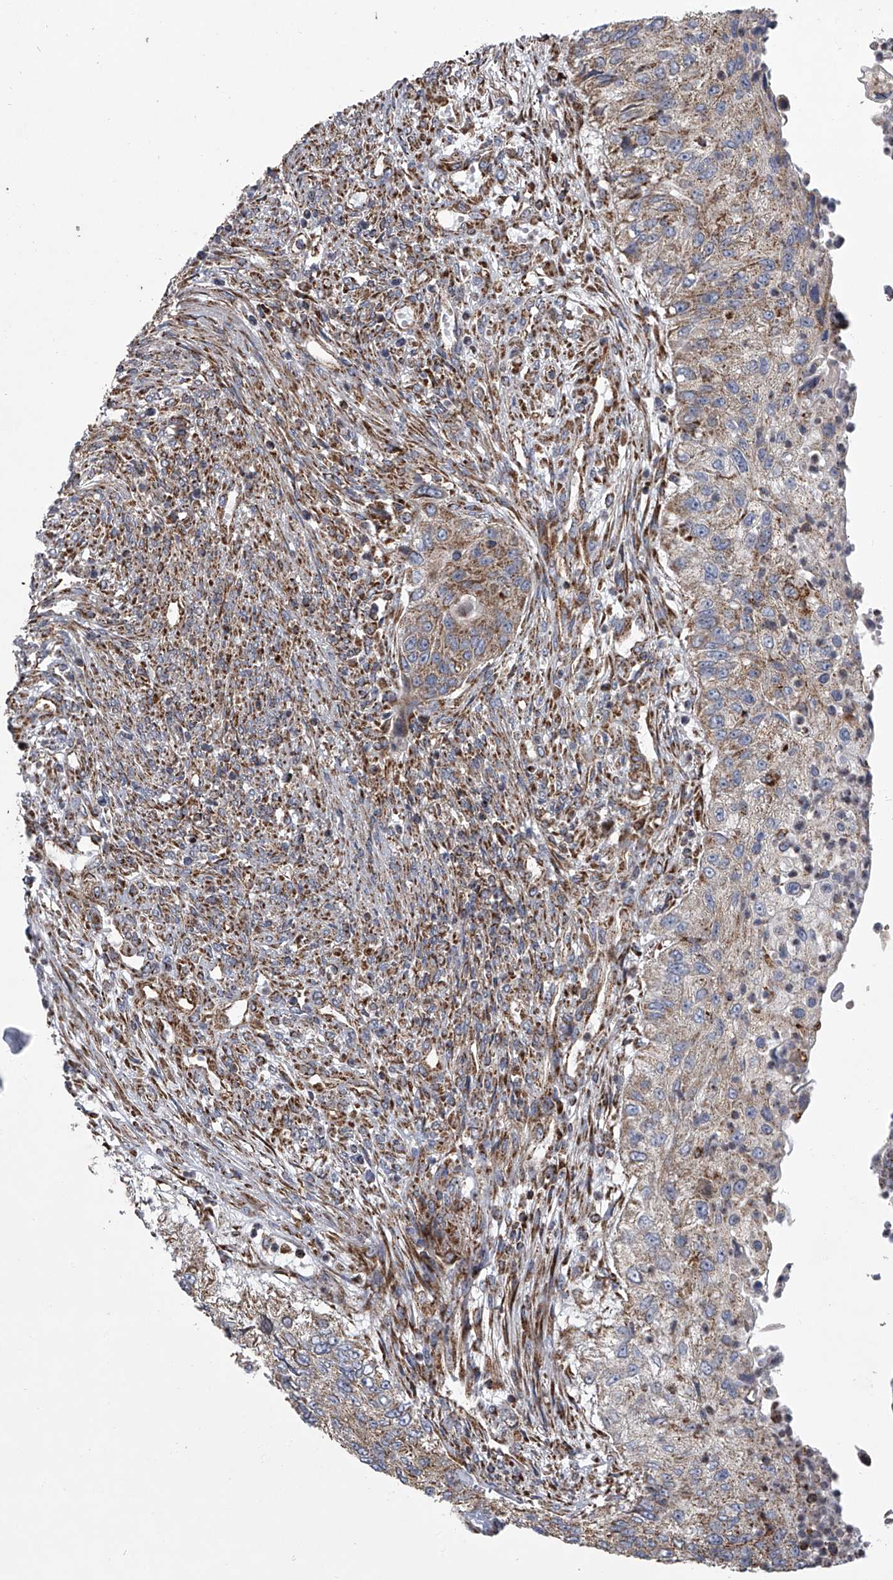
{"staining": {"intensity": "weak", "quantity": ">75%", "location": "cytoplasmic/membranous"}, "tissue": "urothelial cancer", "cell_type": "Tumor cells", "image_type": "cancer", "snomed": [{"axis": "morphology", "description": "Urothelial carcinoma, High grade"}, {"axis": "topography", "description": "Urinary bladder"}], "caption": "High-grade urothelial carcinoma stained with DAB (3,3'-diaminobenzidine) immunohistochemistry exhibits low levels of weak cytoplasmic/membranous staining in about >75% of tumor cells.", "gene": "ZC3H15", "patient": {"sex": "female", "age": 60}}